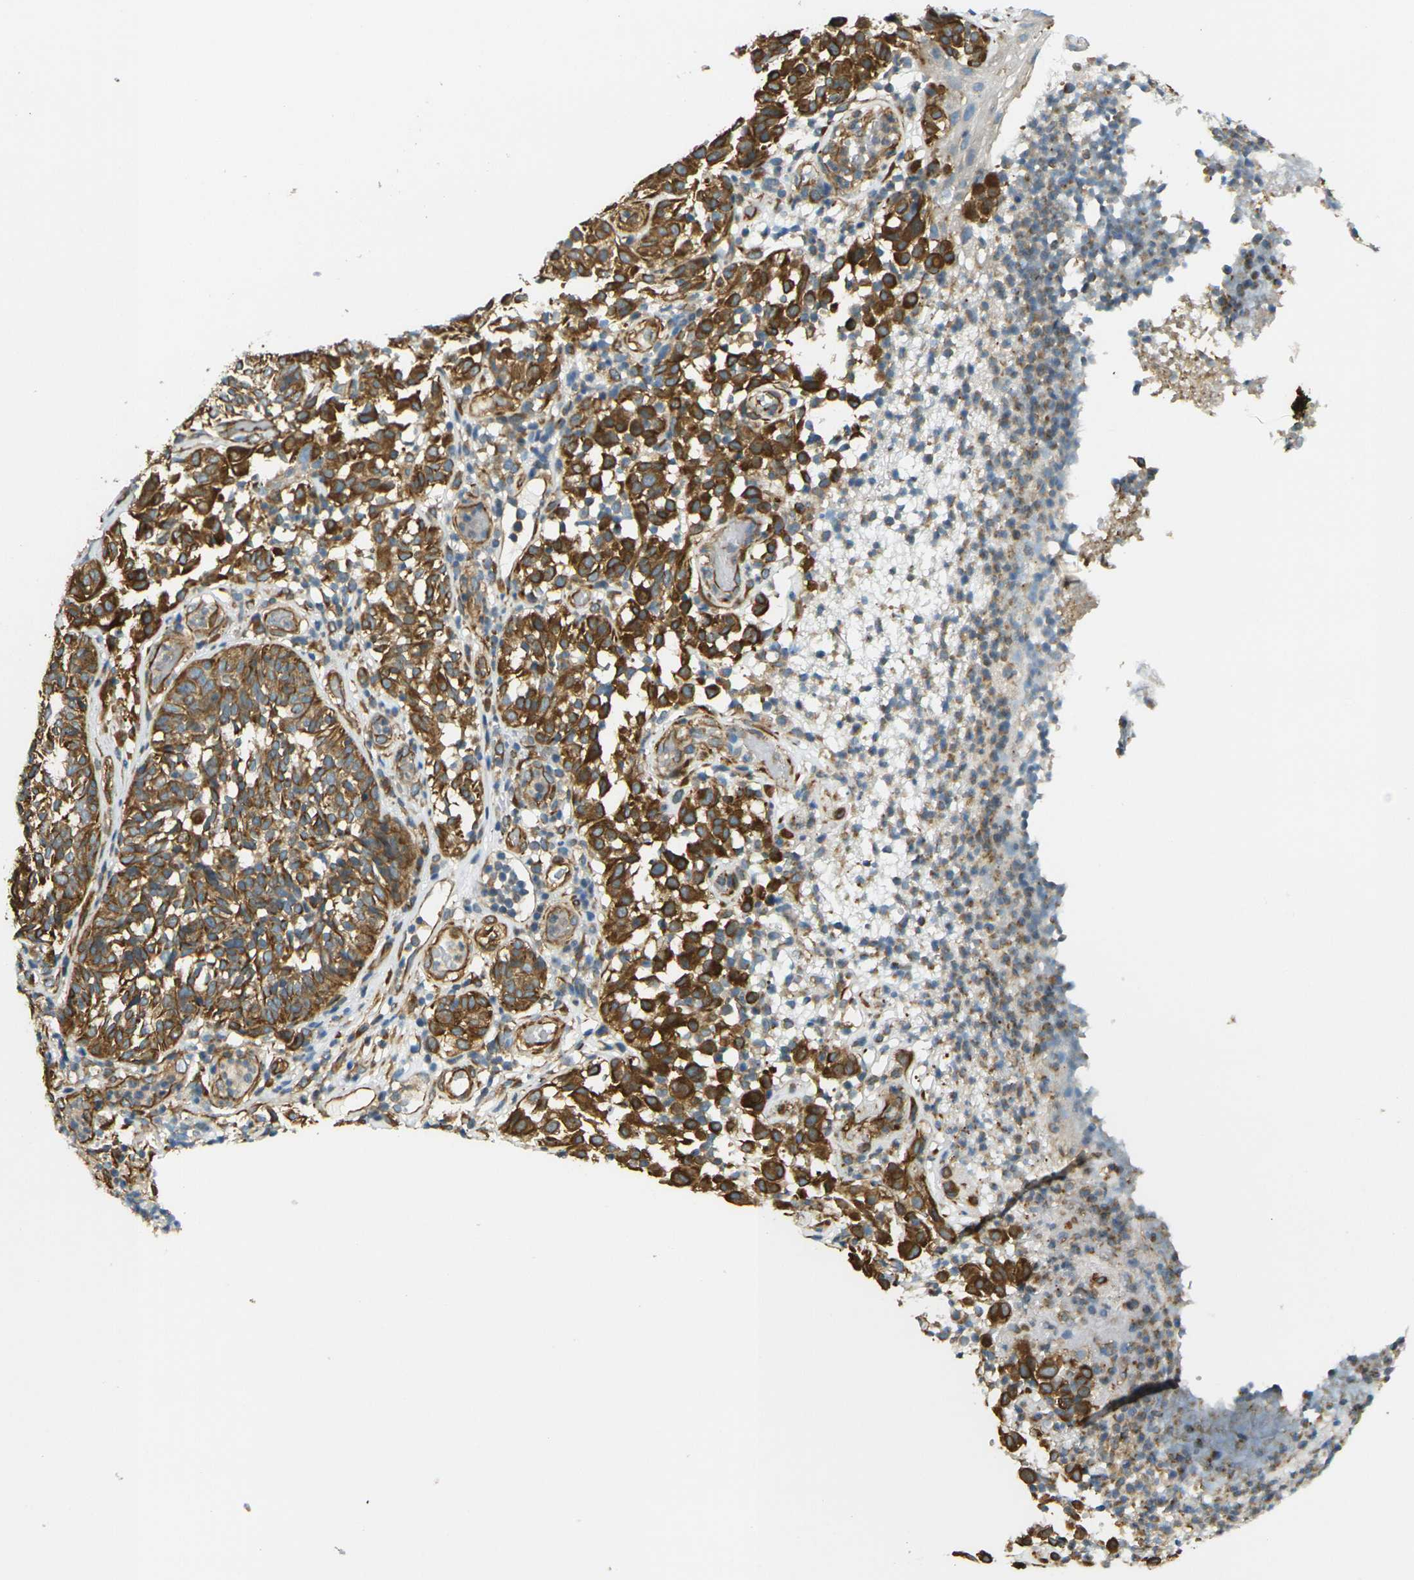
{"staining": {"intensity": "strong", "quantity": ">75%", "location": "cytoplasmic/membranous"}, "tissue": "melanoma", "cell_type": "Tumor cells", "image_type": "cancer", "snomed": [{"axis": "morphology", "description": "Malignant melanoma, NOS"}, {"axis": "topography", "description": "Skin"}], "caption": "Malignant melanoma stained with a protein marker shows strong staining in tumor cells.", "gene": "CYTH3", "patient": {"sex": "female", "age": 46}}